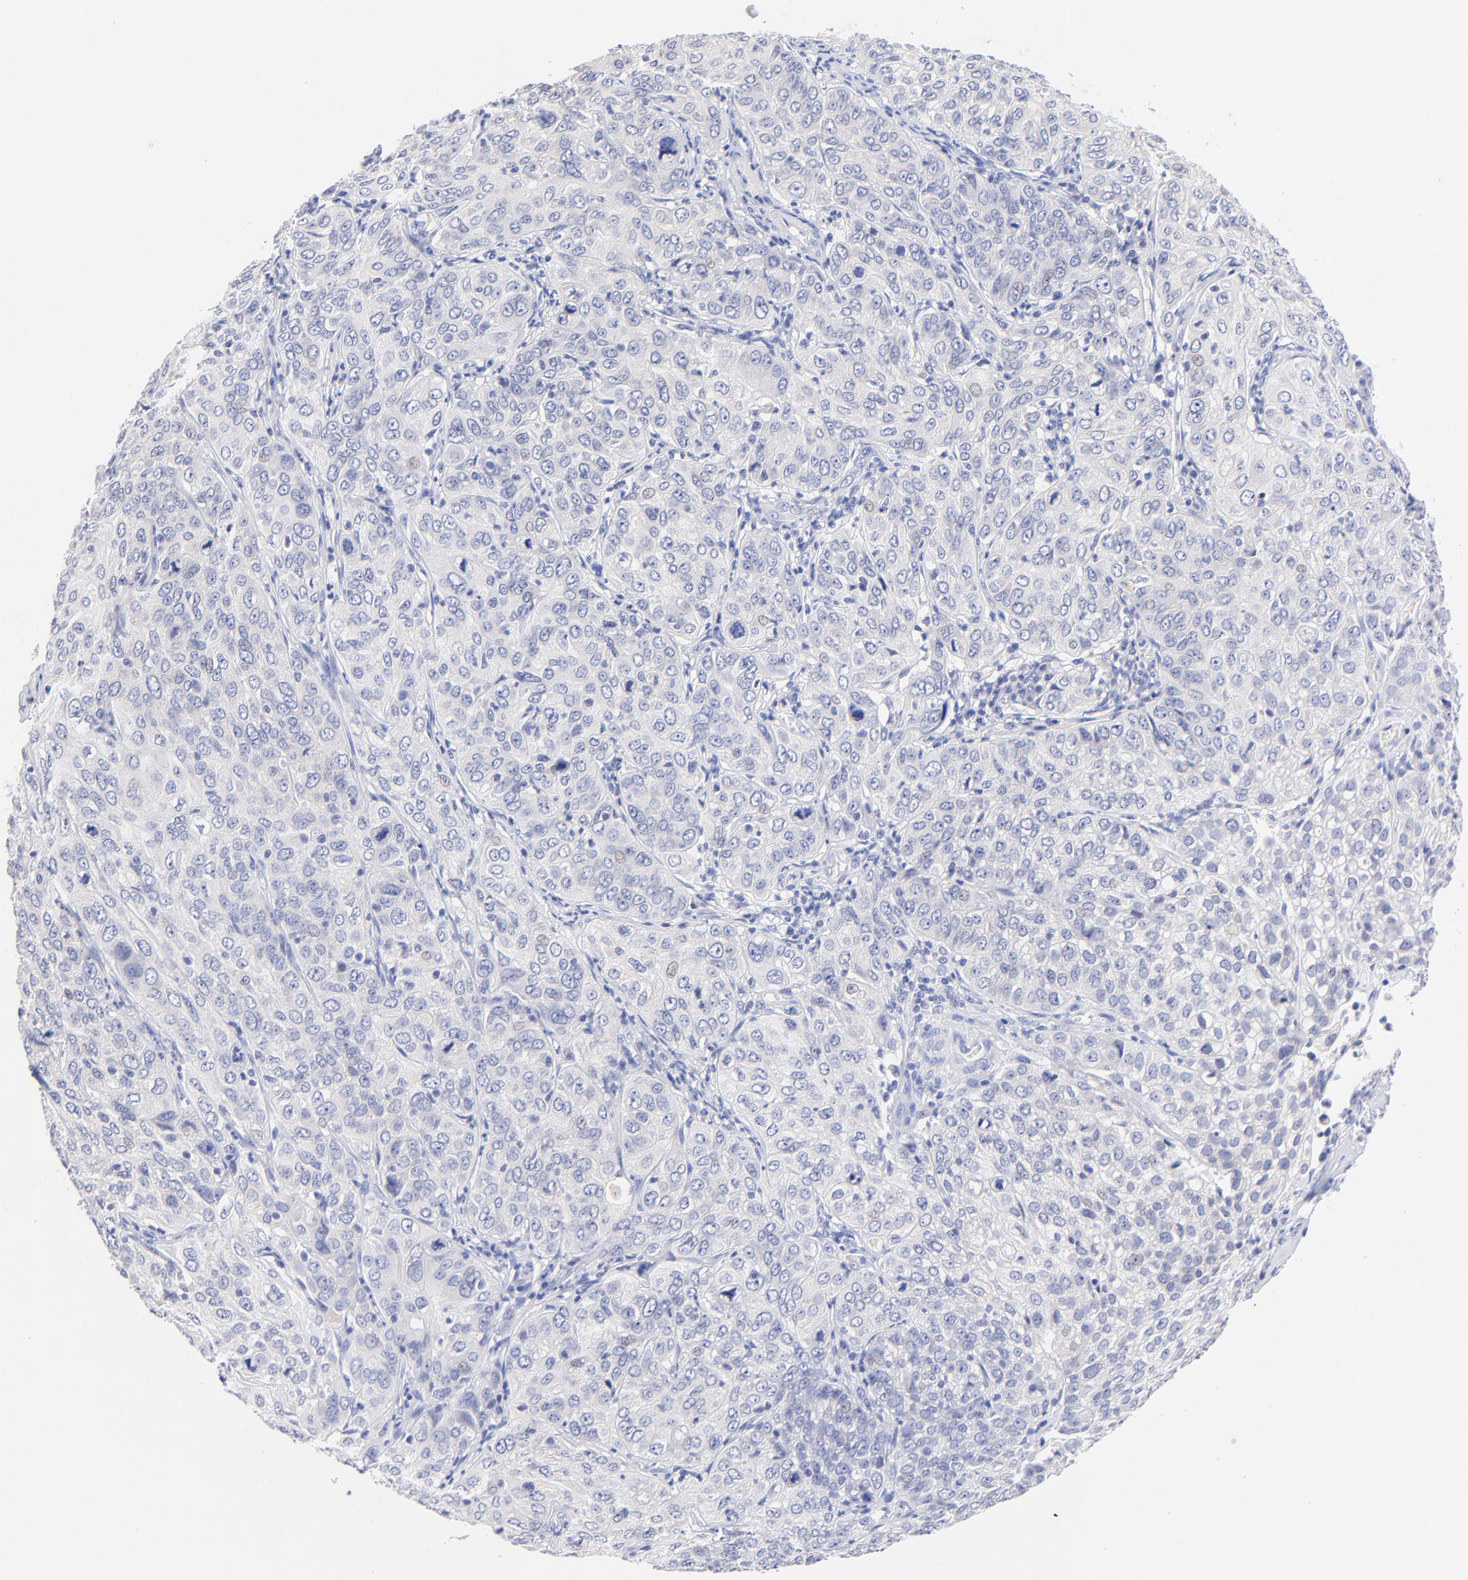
{"staining": {"intensity": "negative", "quantity": "none", "location": "none"}, "tissue": "cervical cancer", "cell_type": "Tumor cells", "image_type": "cancer", "snomed": [{"axis": "morphology", "description": "Squamous cell carcinoma, NOS"}, {"axis": "topography", "description": "Cervix"}], "caption": "Tumor cells are negative for brown protein staining in cervical cancer (squamous cell carcinoma).", "gene": "EBP", "patient": {"sex": "female", "age": 38}}